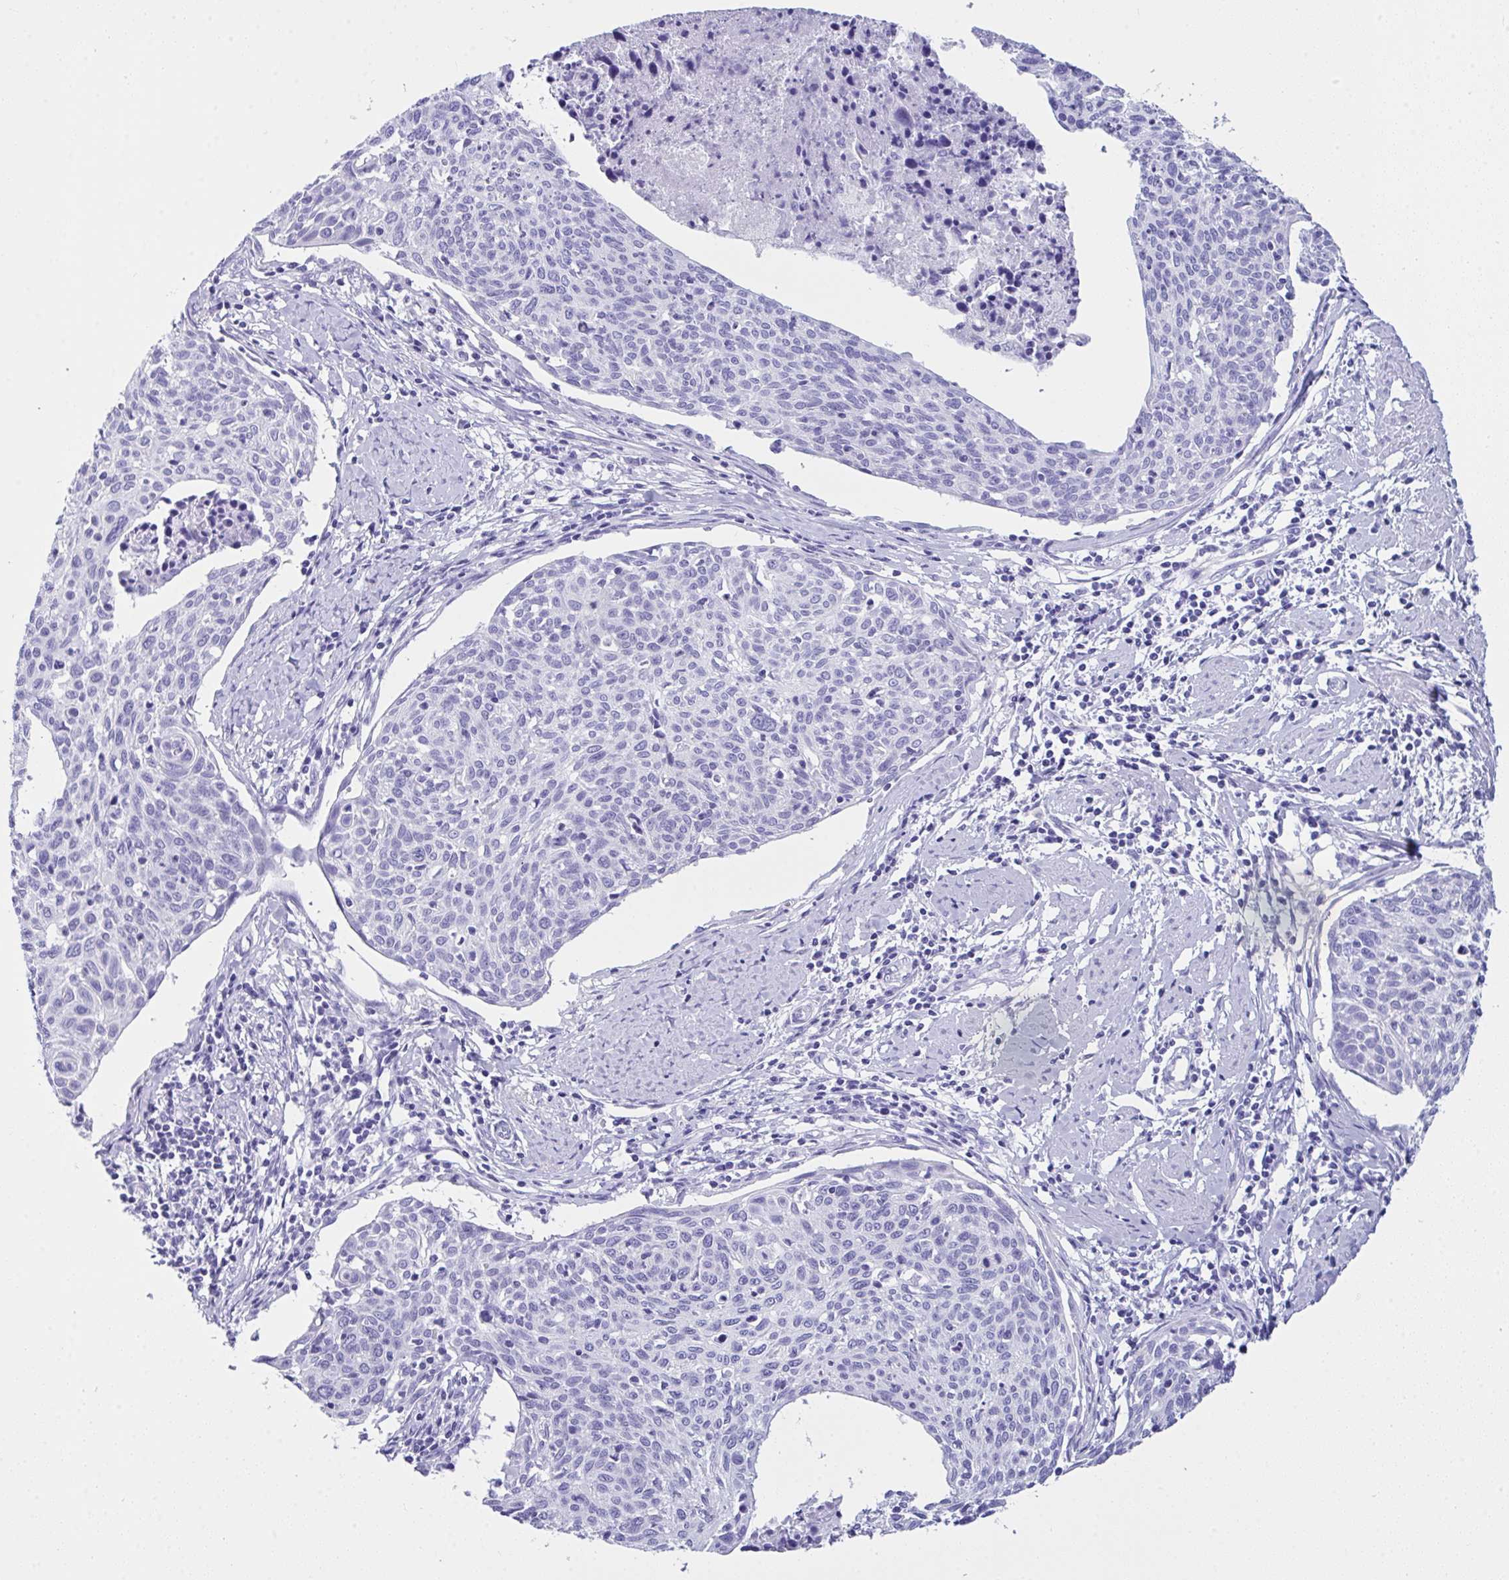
{"staining": {"intensity": "negative", "quantity": "none", "location": "none"}, "tissue": "cervical cancer", "cell_type": "Tumor cells", "image_type": "cancer", "snomed": [{"axis": "morphology", "description": "Squamous cell carcinoma, NOS"}, {"axis": "topography", "description": "Cervix"}], "caption": "A histopathology image of human cervical cancer is negative for staining in tumor cells.", "gene": "LGALS4", "patient": {"sex": "female", "age": 49}}